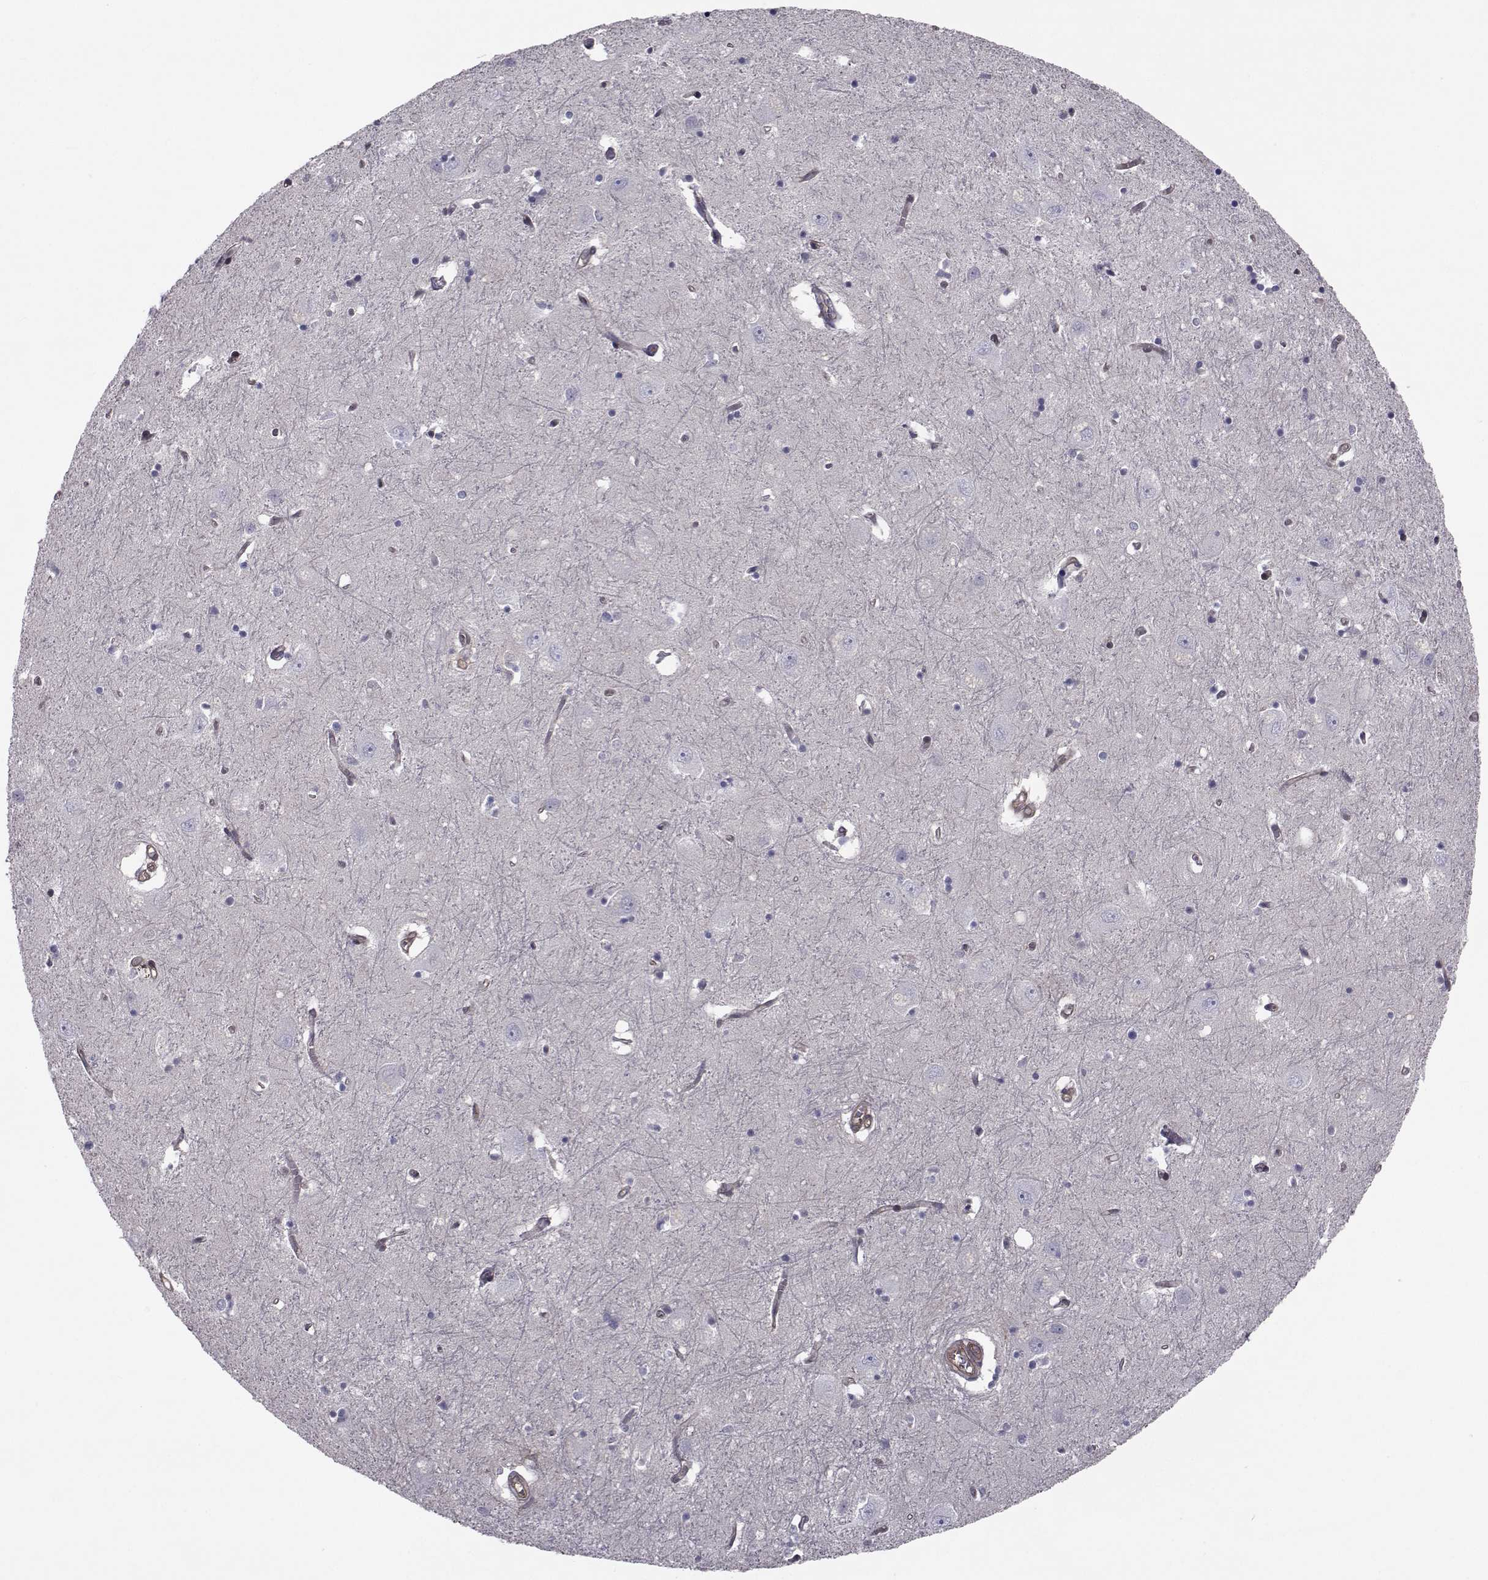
{"staining": {"intensity": "negative", "quantity": "none", "location": "none"}, "tissue": "caudate", "cell_type": "Glial cells", "image_type": "normal", "snomed": [{"axis": "morphology", "description": "Normal tissue, NOS"}, {"axis": "topography", "description": "Lateral ventricle wall"}], "caption": "A micrograph of caudate stained for a protein displays no brown staining in glial cells.", "gene": "TRIP10", "patient": {"sex": "male", "age": 54}}